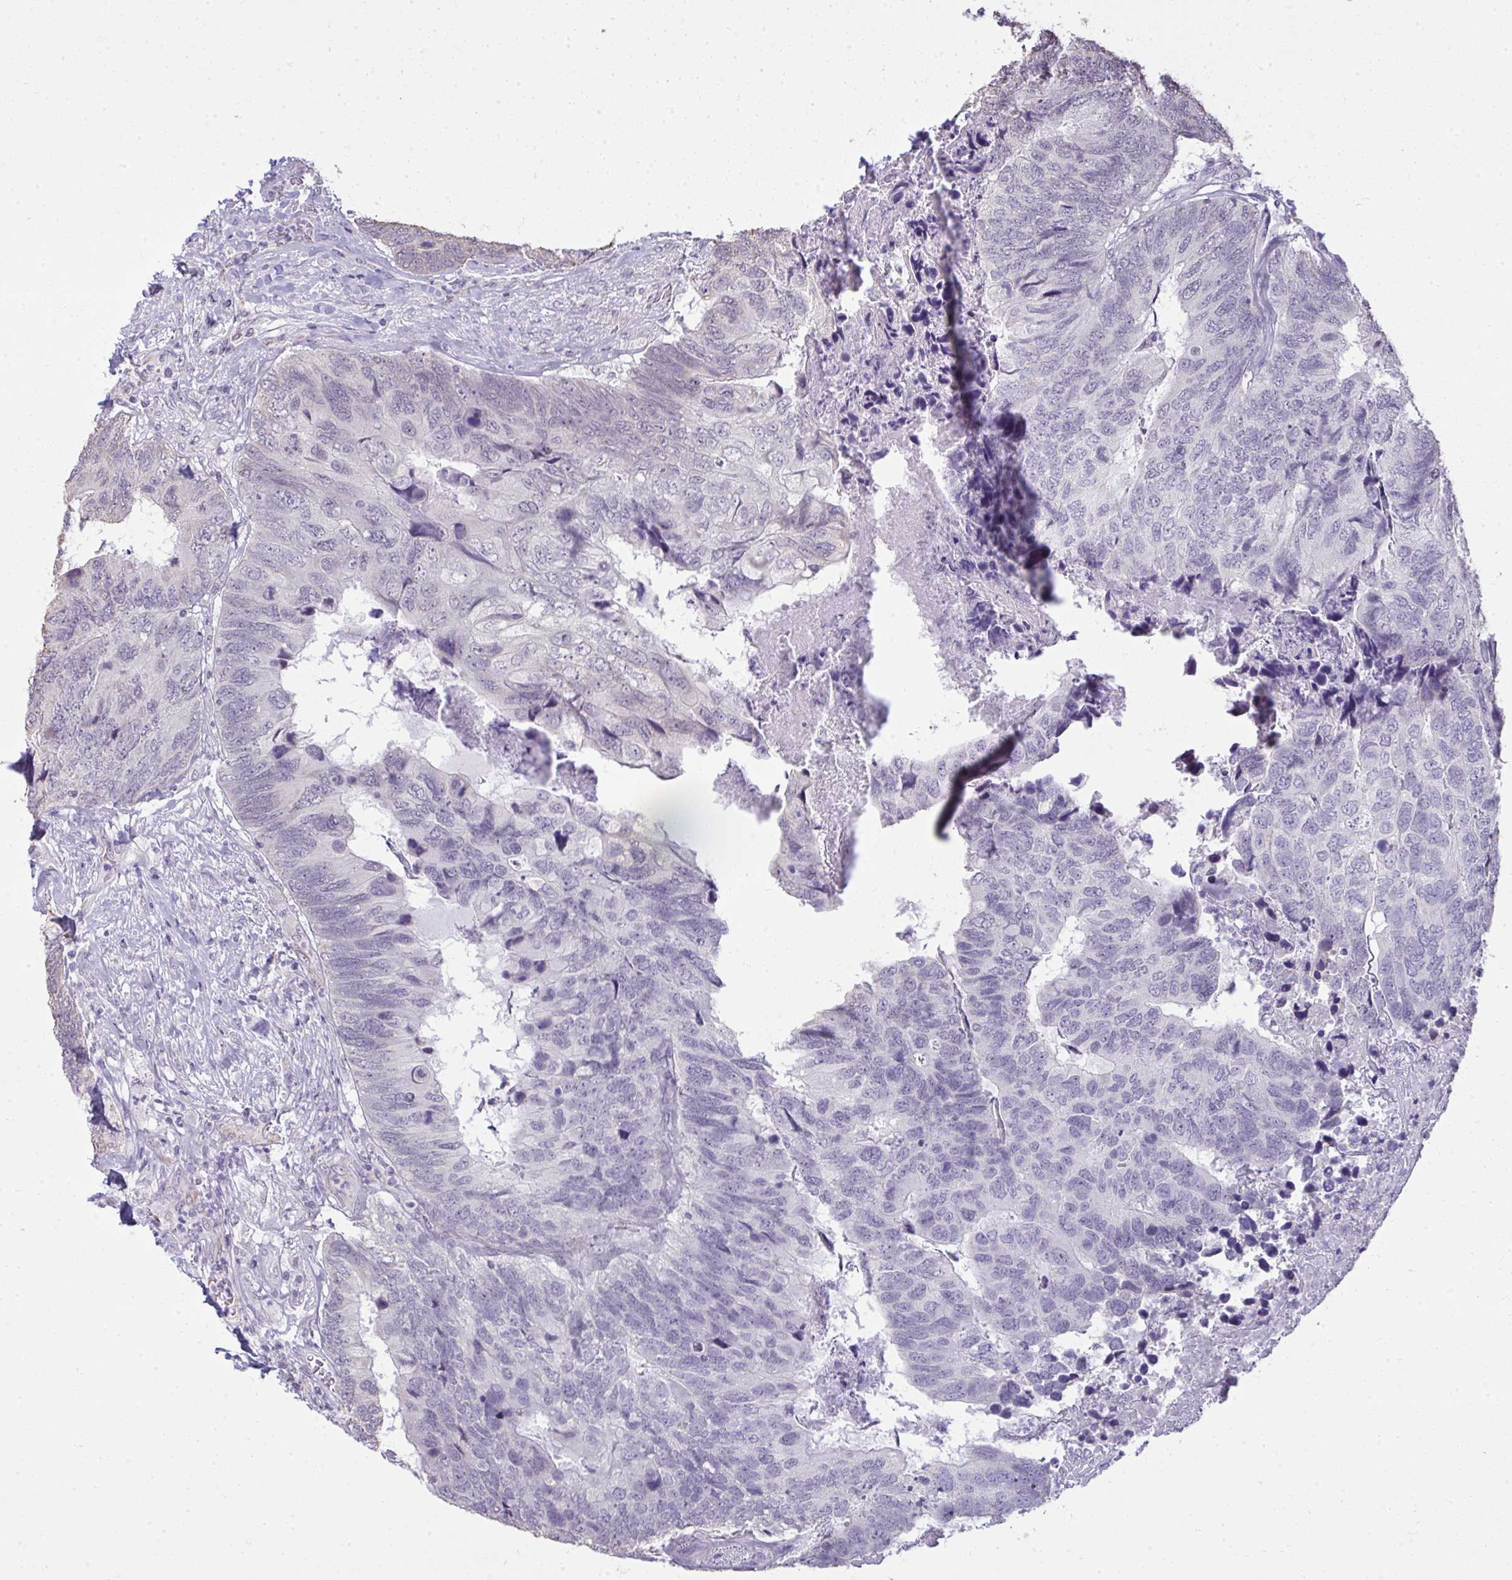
{"staining": {"intensity": "negative", "quantity": "none", "location": "none"}, "tissue": "breast cancer", "cell_type": "Tumor cells", "image_type": "cancer", "snomed": [{"axis": "morphology", "description": "Lobular carcinoma"}, {"axis": "topography", "description": "Breast"}], "caption": "DAB immunohistochemical staining of human breast cancer shows no significant staining in tumor cells.", "gene": "NPPA", "patient": {"sex": "female", "age": 59}}